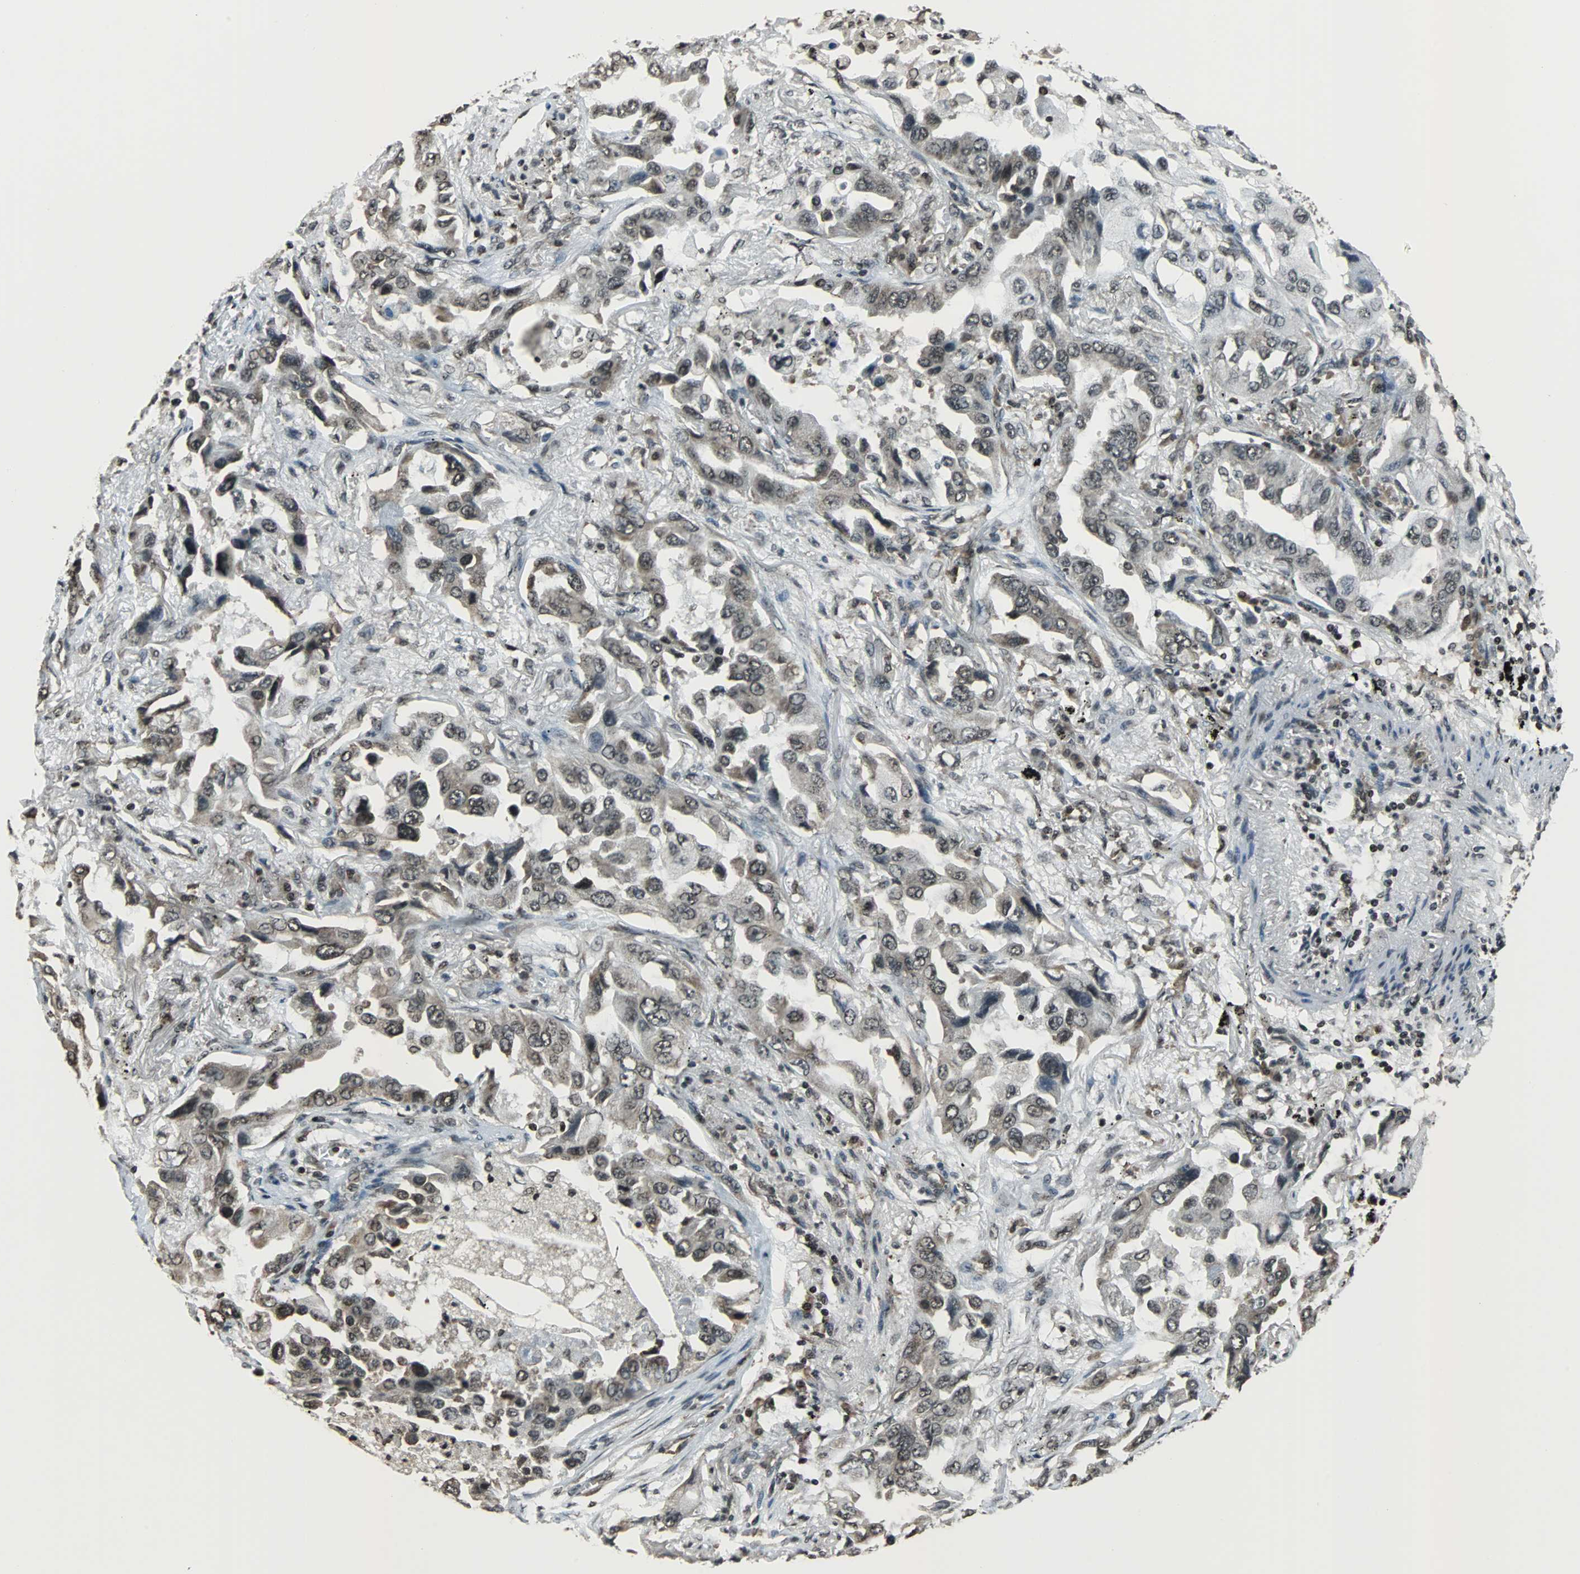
{"staining": {"intensity": "weak", "quantity": ">75%", "location": "cytoplasmic/membranous,nuclear"}, "tissue": "lung cancer", "cell_type": "Tumor cells", "image_type": "cancer", "snomed": [{"axis": "morphology", "description": "Adenocarcinoma, NOS"}, {"axis": "topography", "description": "Lung"}], "caption": "Weak cytoplasmic/membranous and nuclear protein expression is identified in about >75% of tumor cells in lung cancer.", "gene": "REST", "patient": {"sex": "female", "age": 65}}